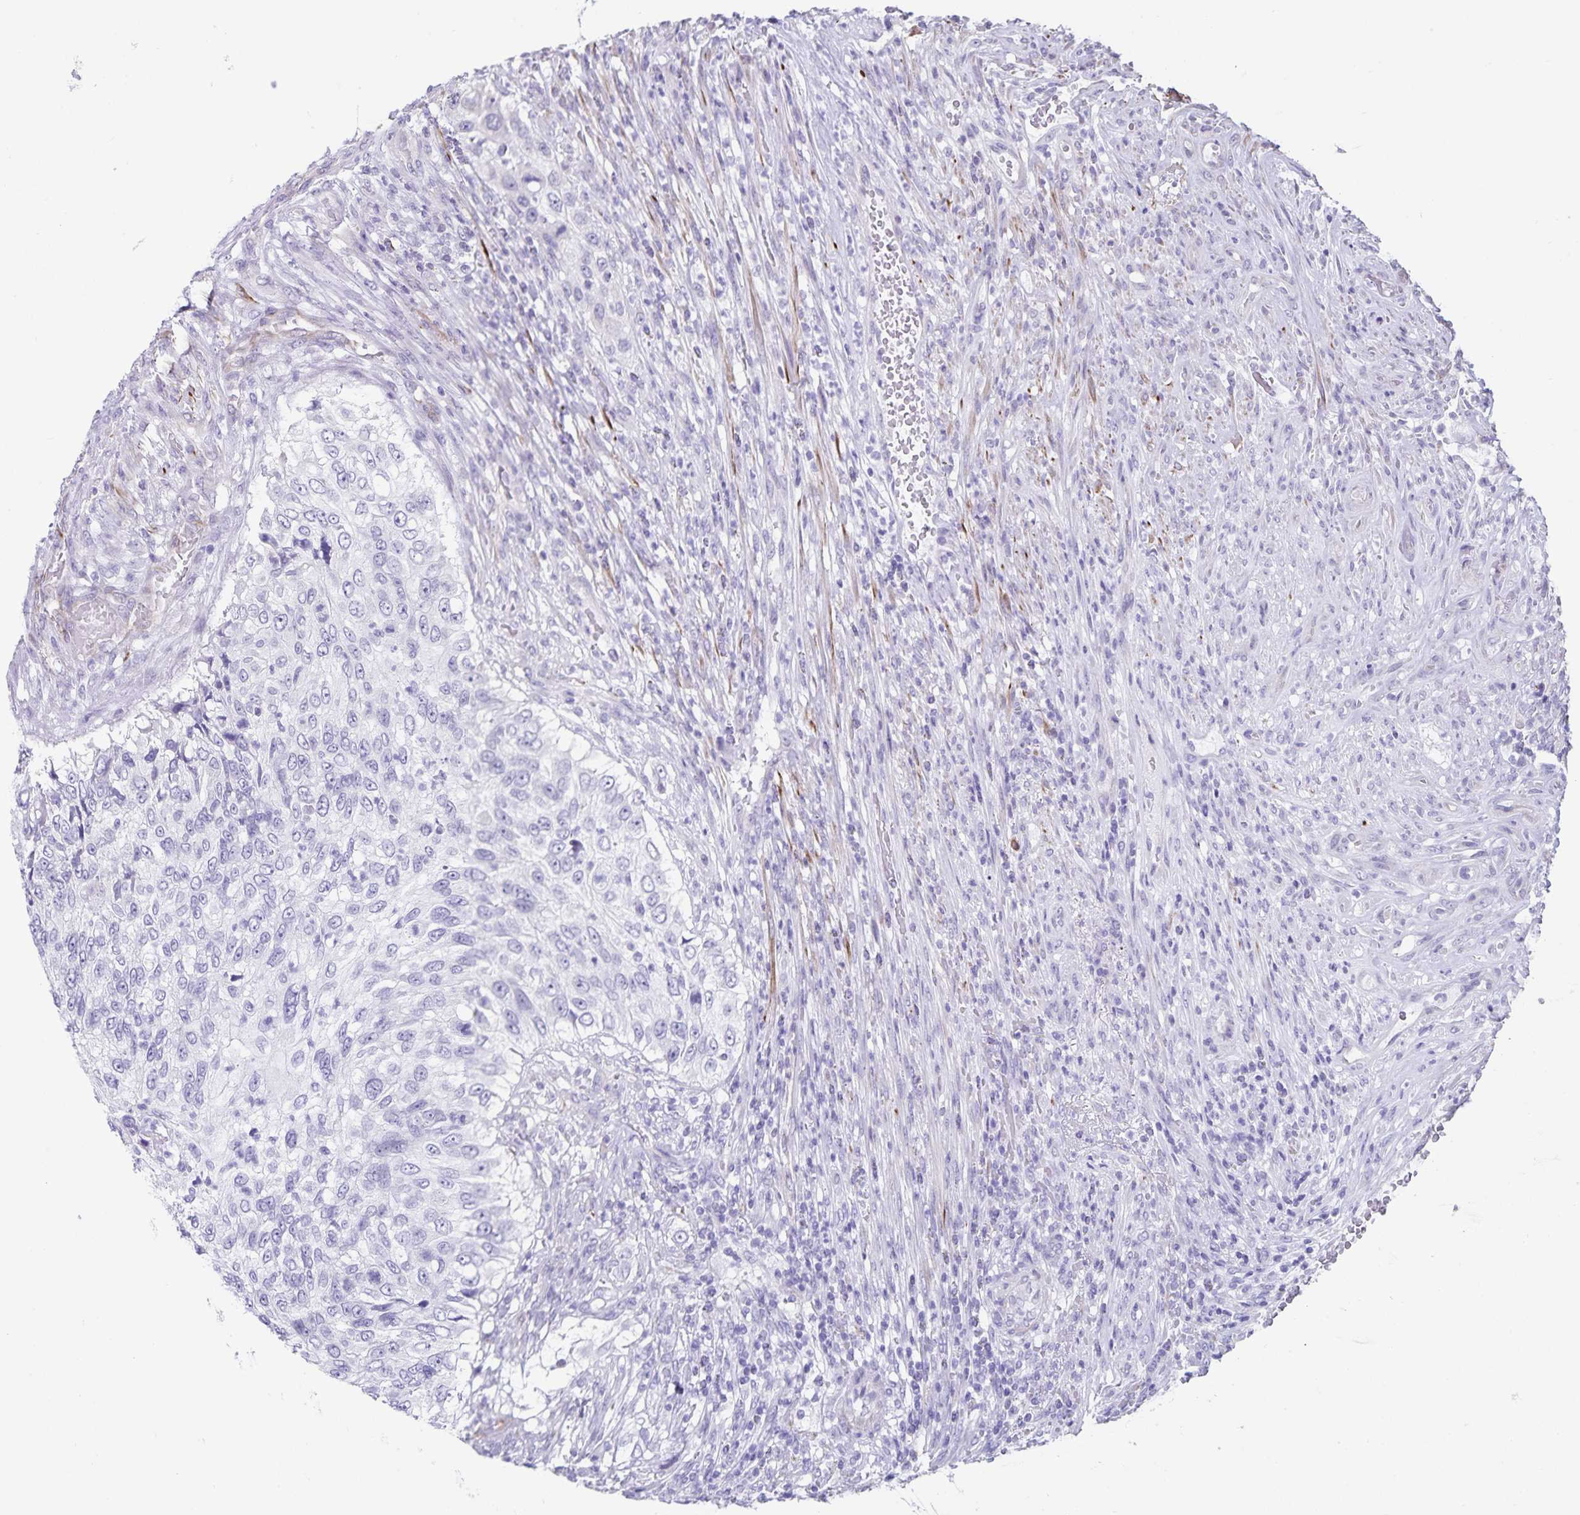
{"staining": {"intensity": "negative", "quantity": "none", "location": "none"}, "tissue": "urothelial cancer", "cell_type": "Tumor cells", "image_type": "cancer", "snomed": [{"axis": "morphology", "description": "Urothelial carcinoma, High grade"}, {"axis": "topography", "description": "Urinary bladder"}], "caption": "This is a image of IHC staining of urothelial cancer, which shows no staining in tumor cells.", "gene": "SYNM", "patient": {"sex": "female", "age": 60}}